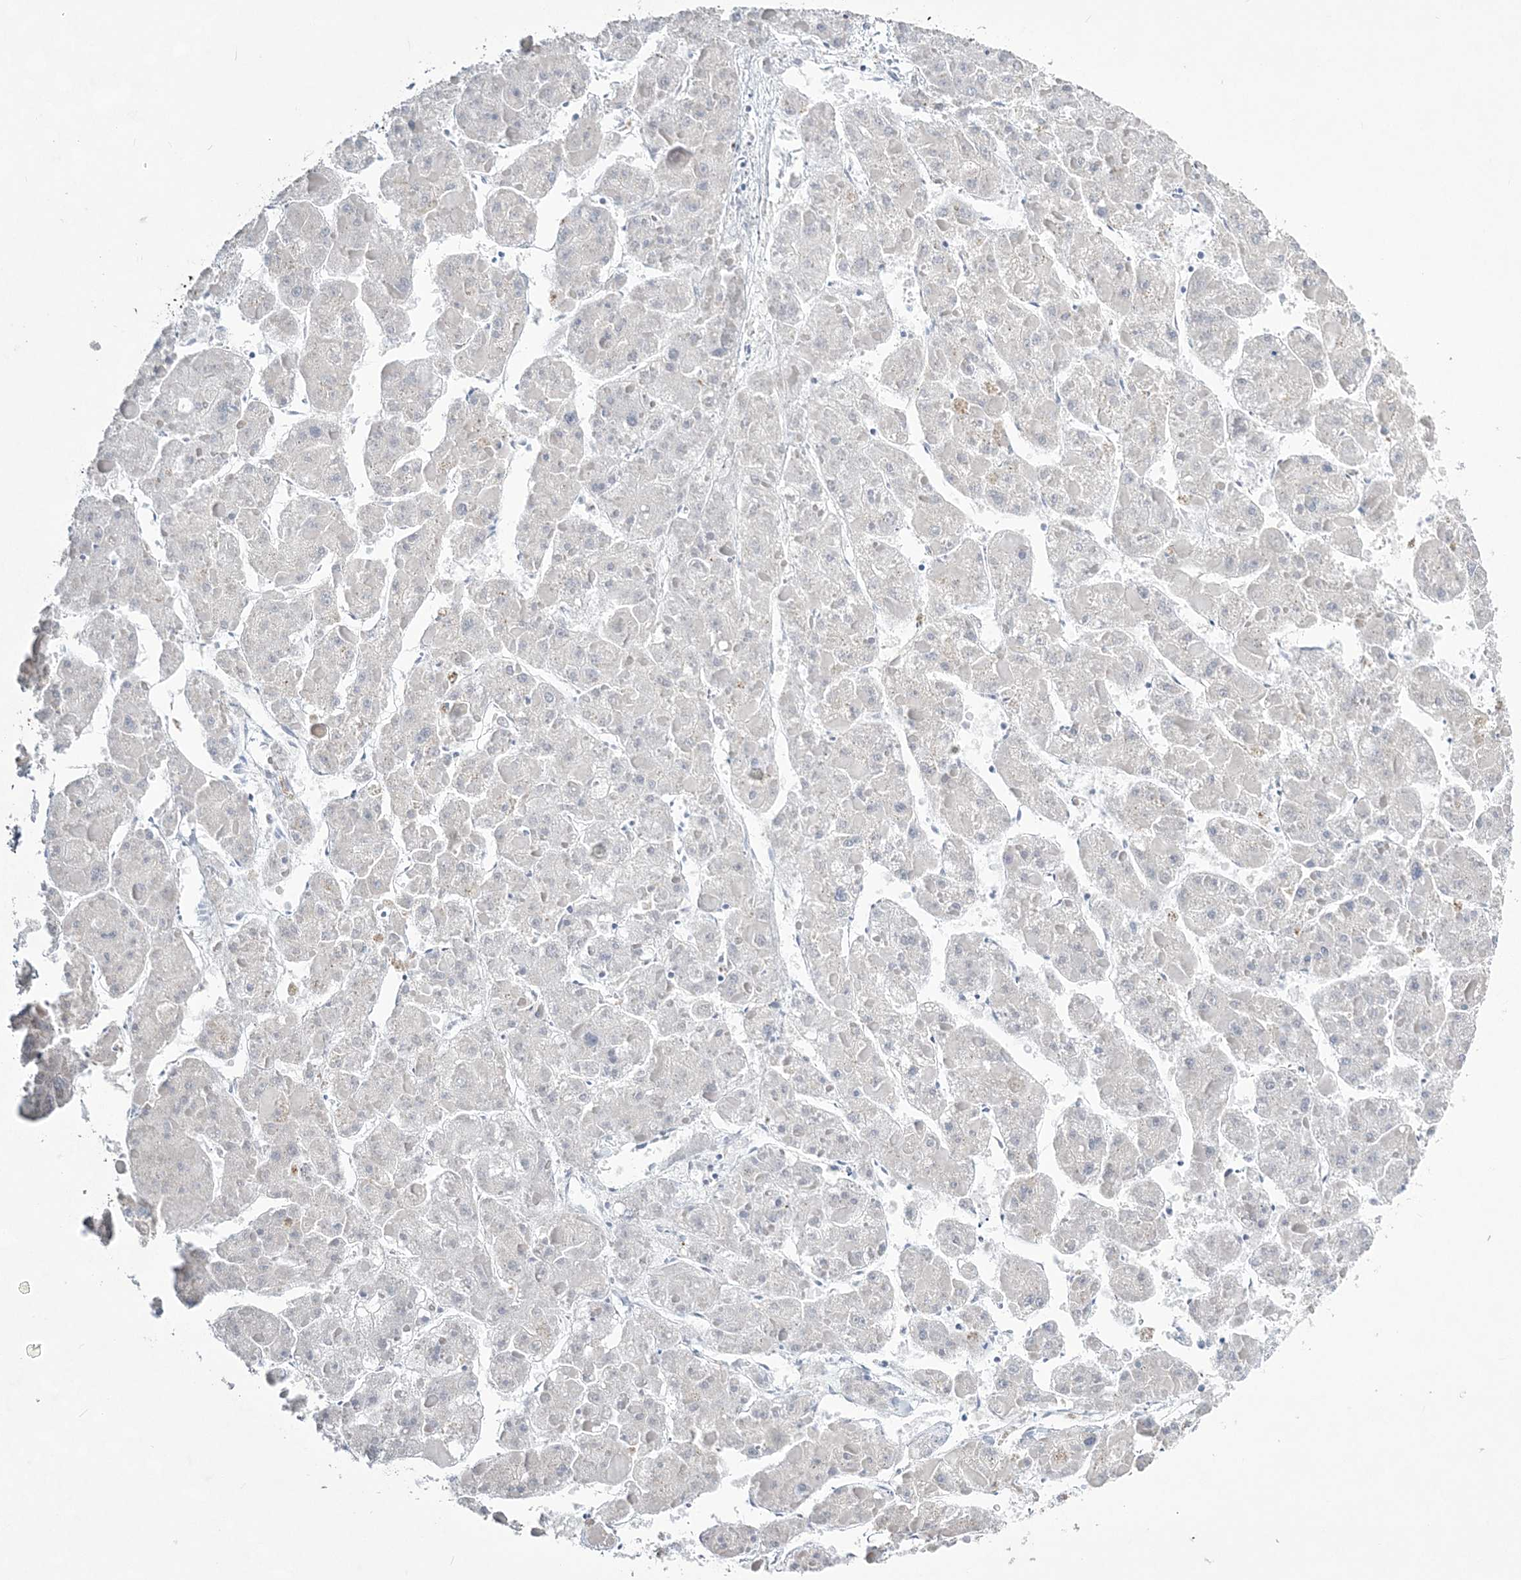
{"staining": {"intensity": "negative", "quantity": "none", "location": "none"}, "tissue": "liver cancer", "cell_type": "Tumor cells", "image_type": "cancer", "snomed": [{"axis": "morphology", "description": "Carcinoma, Hepatocellular, NOS"}, {"axis": "topography", "description": "Liver"}], "caption": "The image demonstrates no staining of tumor cells in liver cancer (hepatocellular carcinoma). Brightfield microscopy of immunohistochemistry (IHC) stained with DAB (3,3'-diaminobenzidine) (brown) and hematoxylin (blue), captured at high magnification.", "gene": "ZBTB7A", "patient": {"sex": "female", "age": 73}}